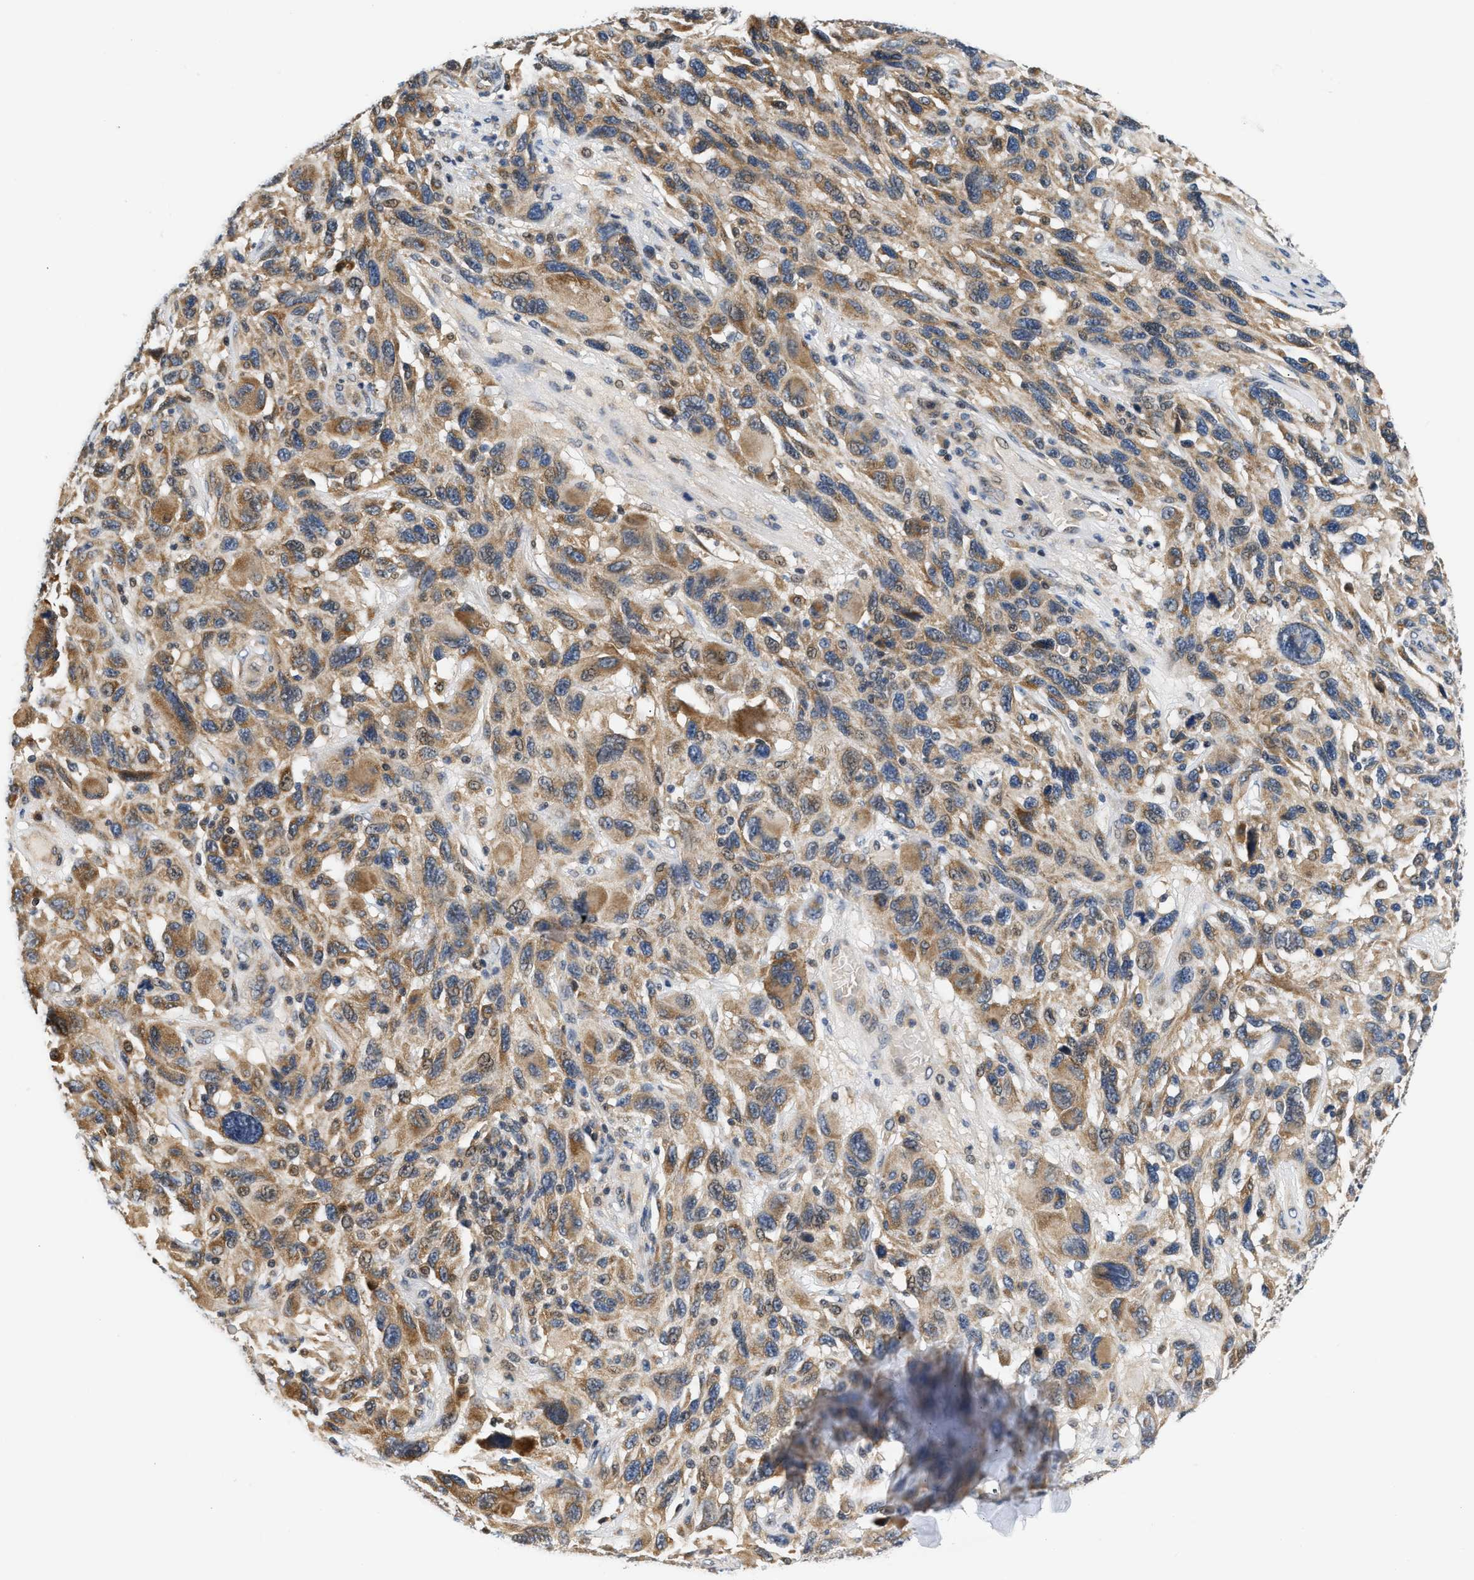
{"staining": {"intensity": "moderate", "quantity": ">75%", "location": "cytoplasmic/membranous"}, "tissue": "melanoma", "cell_type": "Tumor cells", "image_type": "cancer", "snomed": [{"axis": "morphology", "description": "Malignant melanoma, NOS"}, {"axis": "topography", "description": "Skin"}], "caption": "A brown stain highlights moderate cytoplasmic/membranous positivity of a protein in melanoma tumor cells. (brown staining indicates protein expression, while blue staining denotes nuclei).", "gene": "TNIP2", "patient": {"sex": "male", "age": 53}}